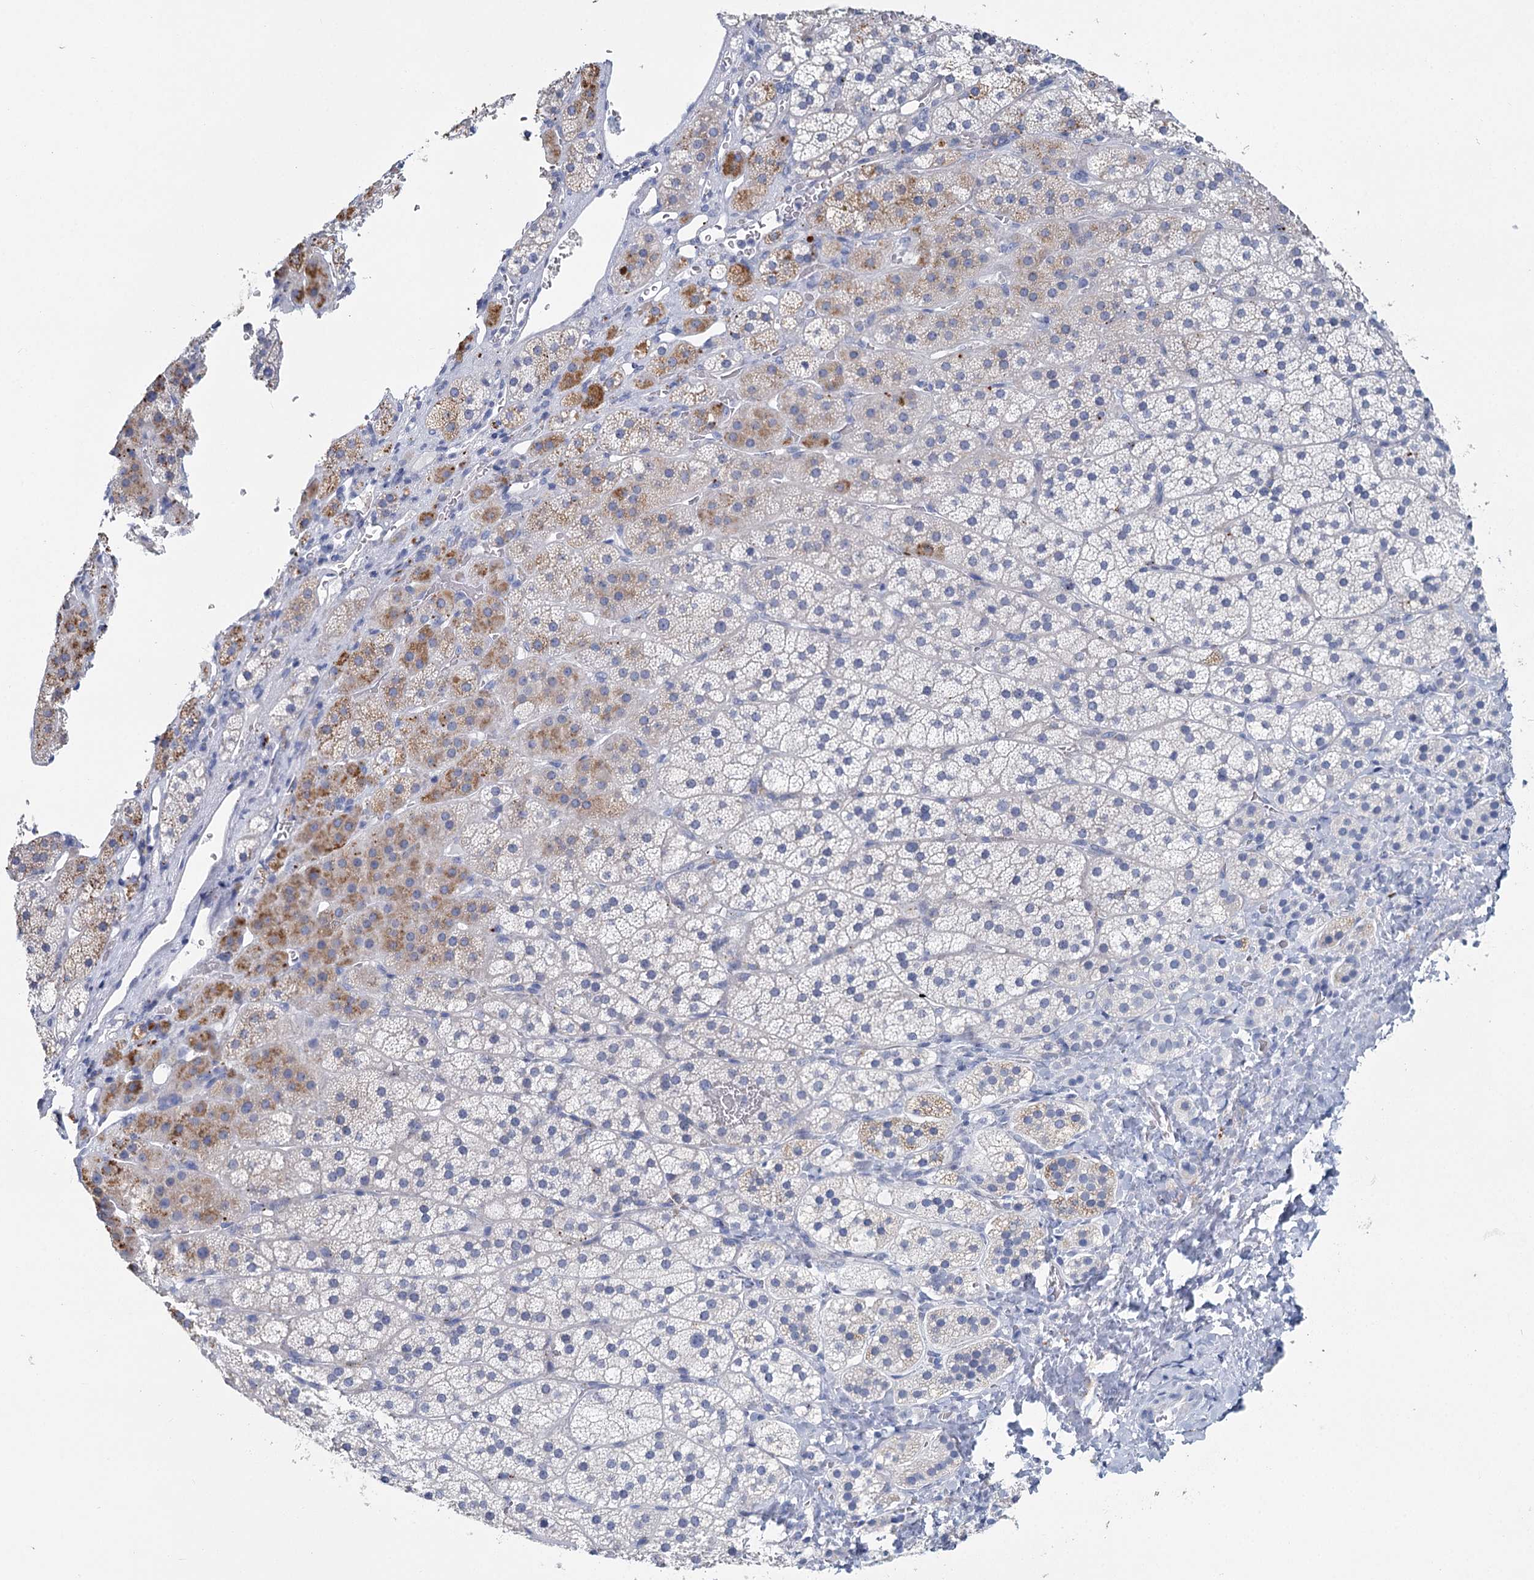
{"staining": {"intensity": "moderate", "quantity": "<25%", "location": "cytoplasmic/membranous"}, "tissue": "adrenal gland", "cell_type": "Glandular cells", "image_type": "normal", "snomed": [{"axis": "morphology", "description": "Normal tissue, NOS"}, {"axis": "topography", "description": "Adrenal gland"}], "caption": "A brown stain shows moderate cytoplasmic/membranous expression of a protein in glandular cells of unremarkable adrenal gland.", "gene": "METTL7B", "patient": {"sex": "female", "age": 44}}